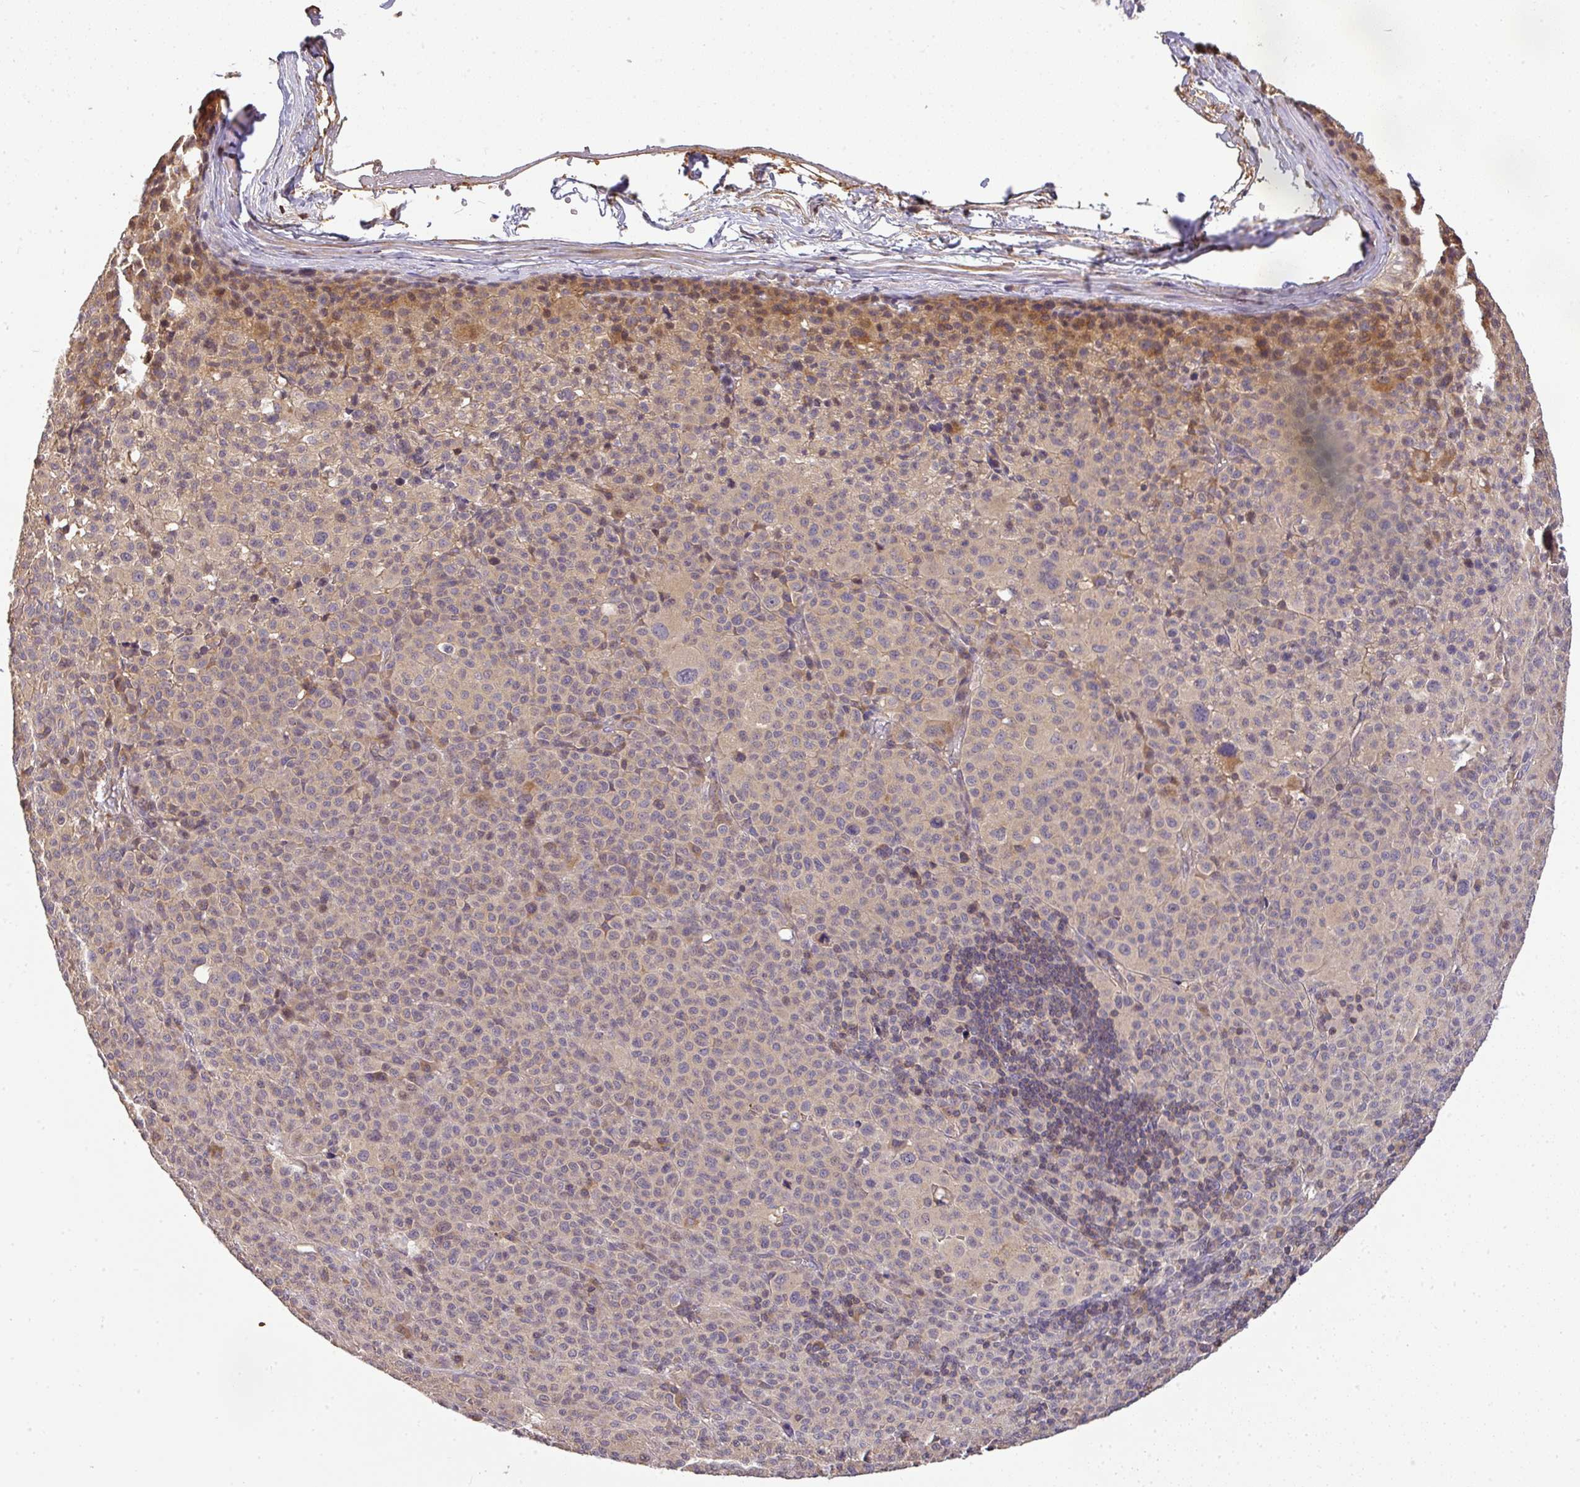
{"staining": {"intensity": "weak", "quantity": "<25%", "location": "cytoplasmic/membranous"}, "tissue": "melanoma", "cell_type": "Tumor cells", "image_type": "cancer", "snomed": [{"axis": "morphology", "description": "Malignant melanoma, Metastatic site"}, {"axis": "topography", "description": "Skin"}], "caption": "This micrograph is of malignant melanoma (metastatic site) stained with immunohistochemistry (IHC) to label a protein in brown with the nuclei are counter-stained blue. There is no staining in tumor cells. (DAB immunohistochemistry visualized using brightfield microscopy, high magnification).", "gene": "TCL1B", "patient": {"sex": "female", "age": 74}}